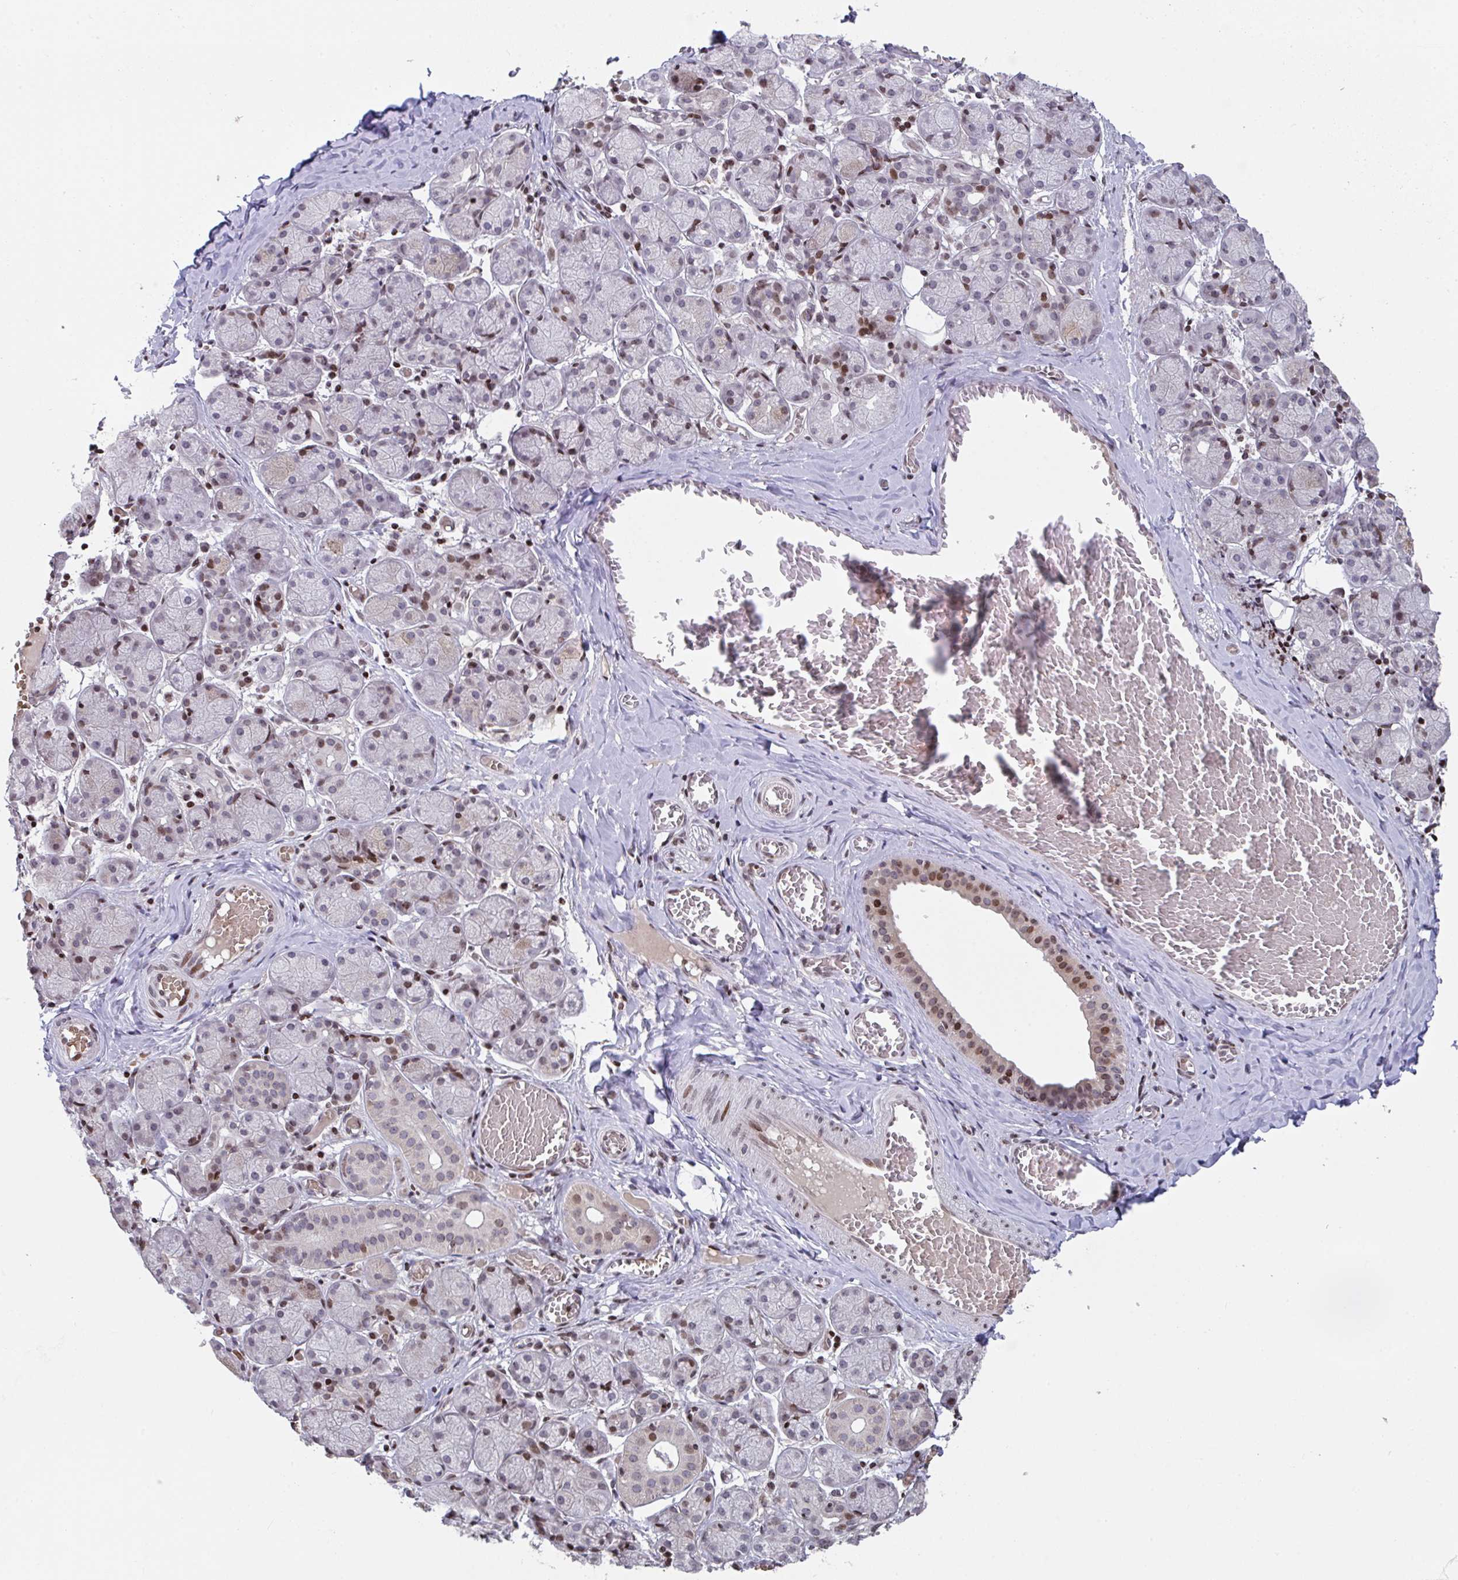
{"staining": {"intensity": "moderate", "quantity": "<25%", "location": "nuclear"}, "tissue": "salivary gland", "cell_type": "Glandular cells", "image_type": "normal", "snomed": [{"axis": "morphology", "description": "Normal tissue, NOS"}, {"axis": "topography", "description": "Salivary gland"}], "caption": "This histopathology image reveals IHC staining of unremarkable salivary gland, with low moderate nuclear staining in approximately <25% of glandular cells.", "gene": "PCDHB8", "patient": {"sex": "female", "age": 24}}